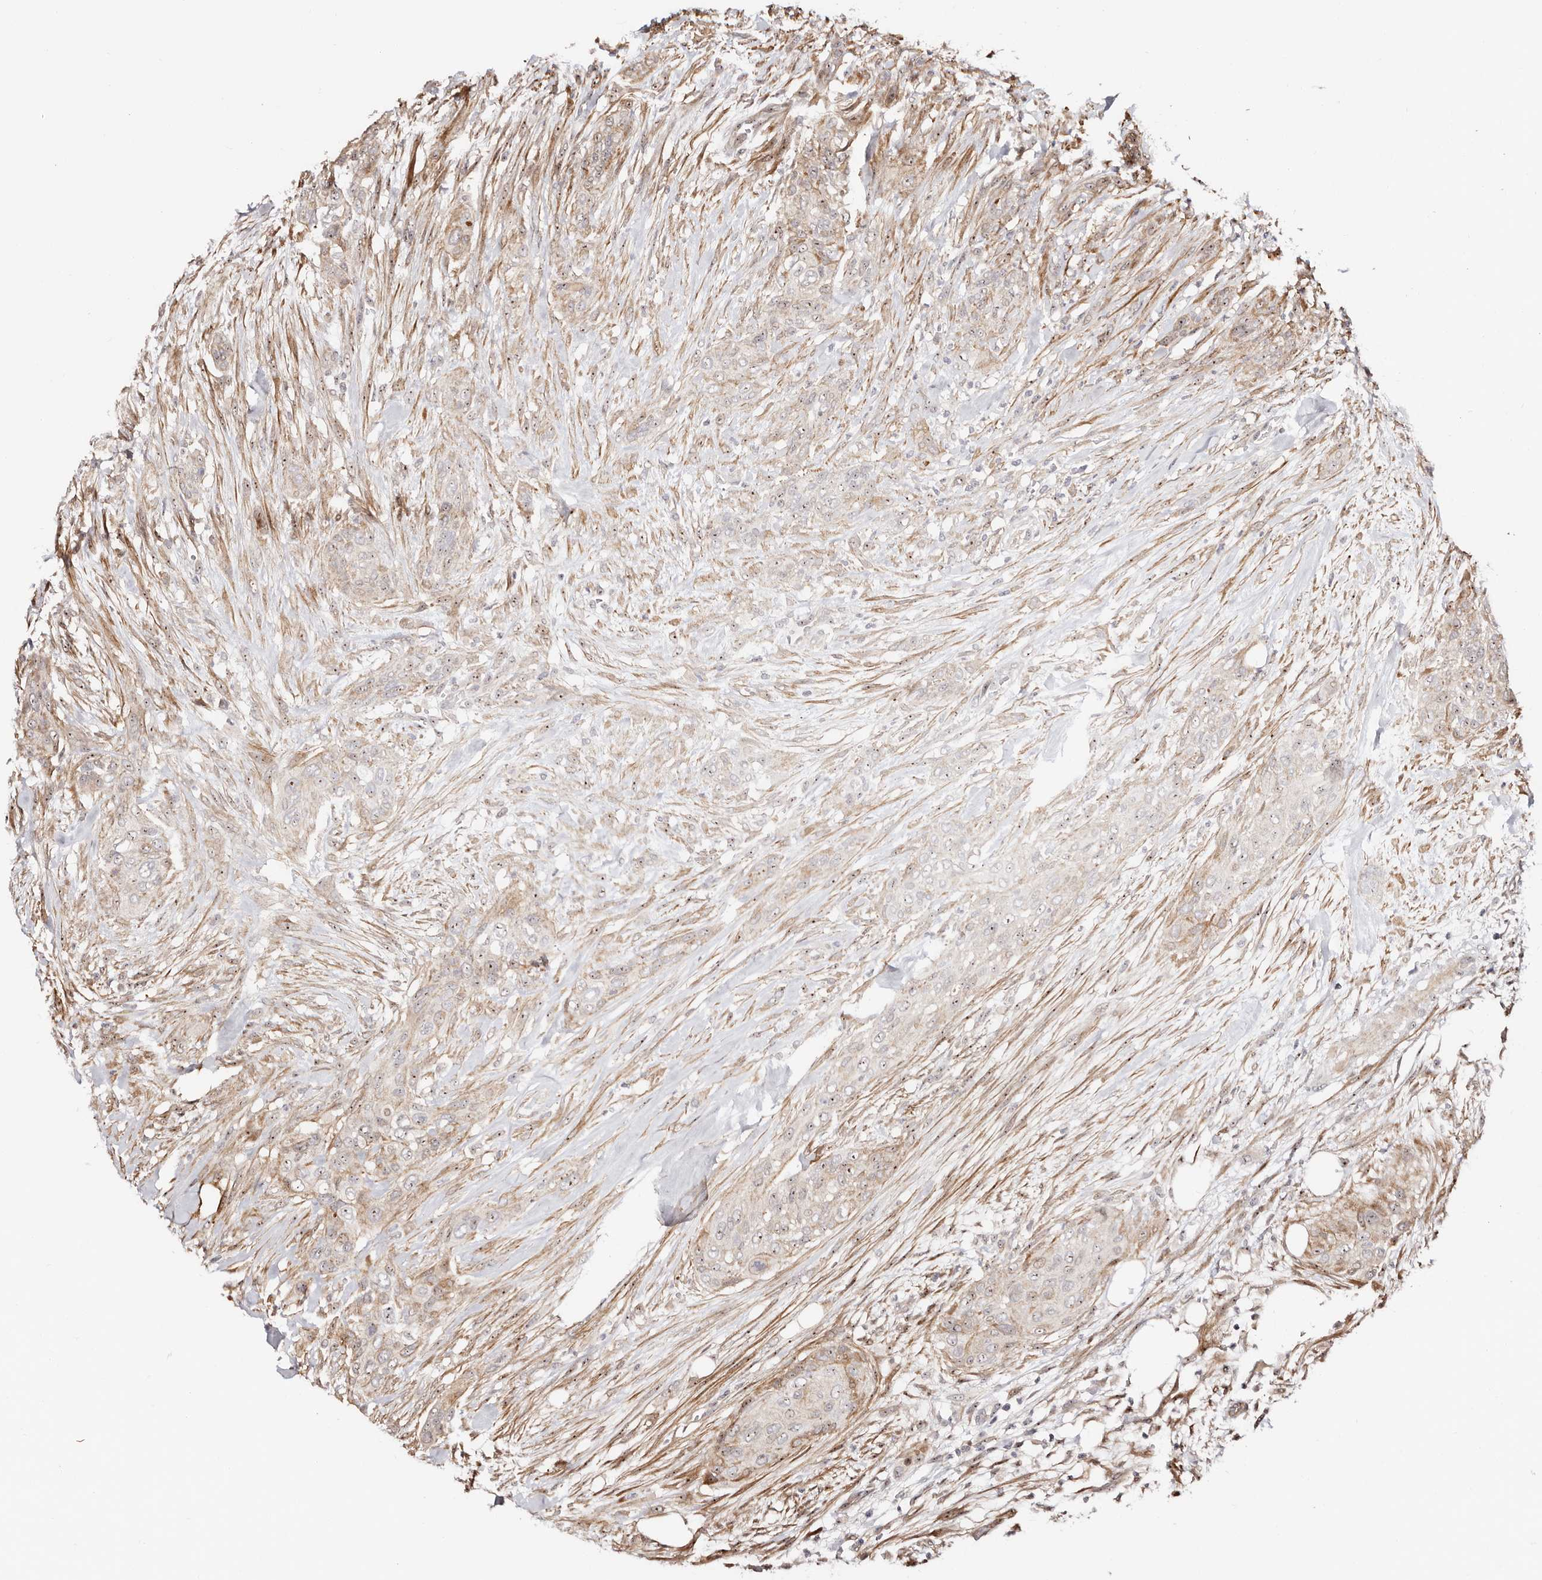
{"staining": {"intensity": "weak", "quantity": "25%-75%", "location": "cytoplasmic/membranous,nuclear"}, "tissue": "urothelial cancer", "cell_type": "Tumor cells", "image_type": "cancer", "snomed": [{"axis": "morphology", "description": "Urothelial carcinoma, High grade"}, {"axis": "topography", "description": "Urinary bladder"}], "caption": "A low amount of weak cytoplasmic/membranous and nuclear positivity is seen in approximately 25%-75% of tumor cells in high-grade urothelial carcinoma tissue.", "gene": "ODF2L", "patient": {"sex": "male", "age": 35}}